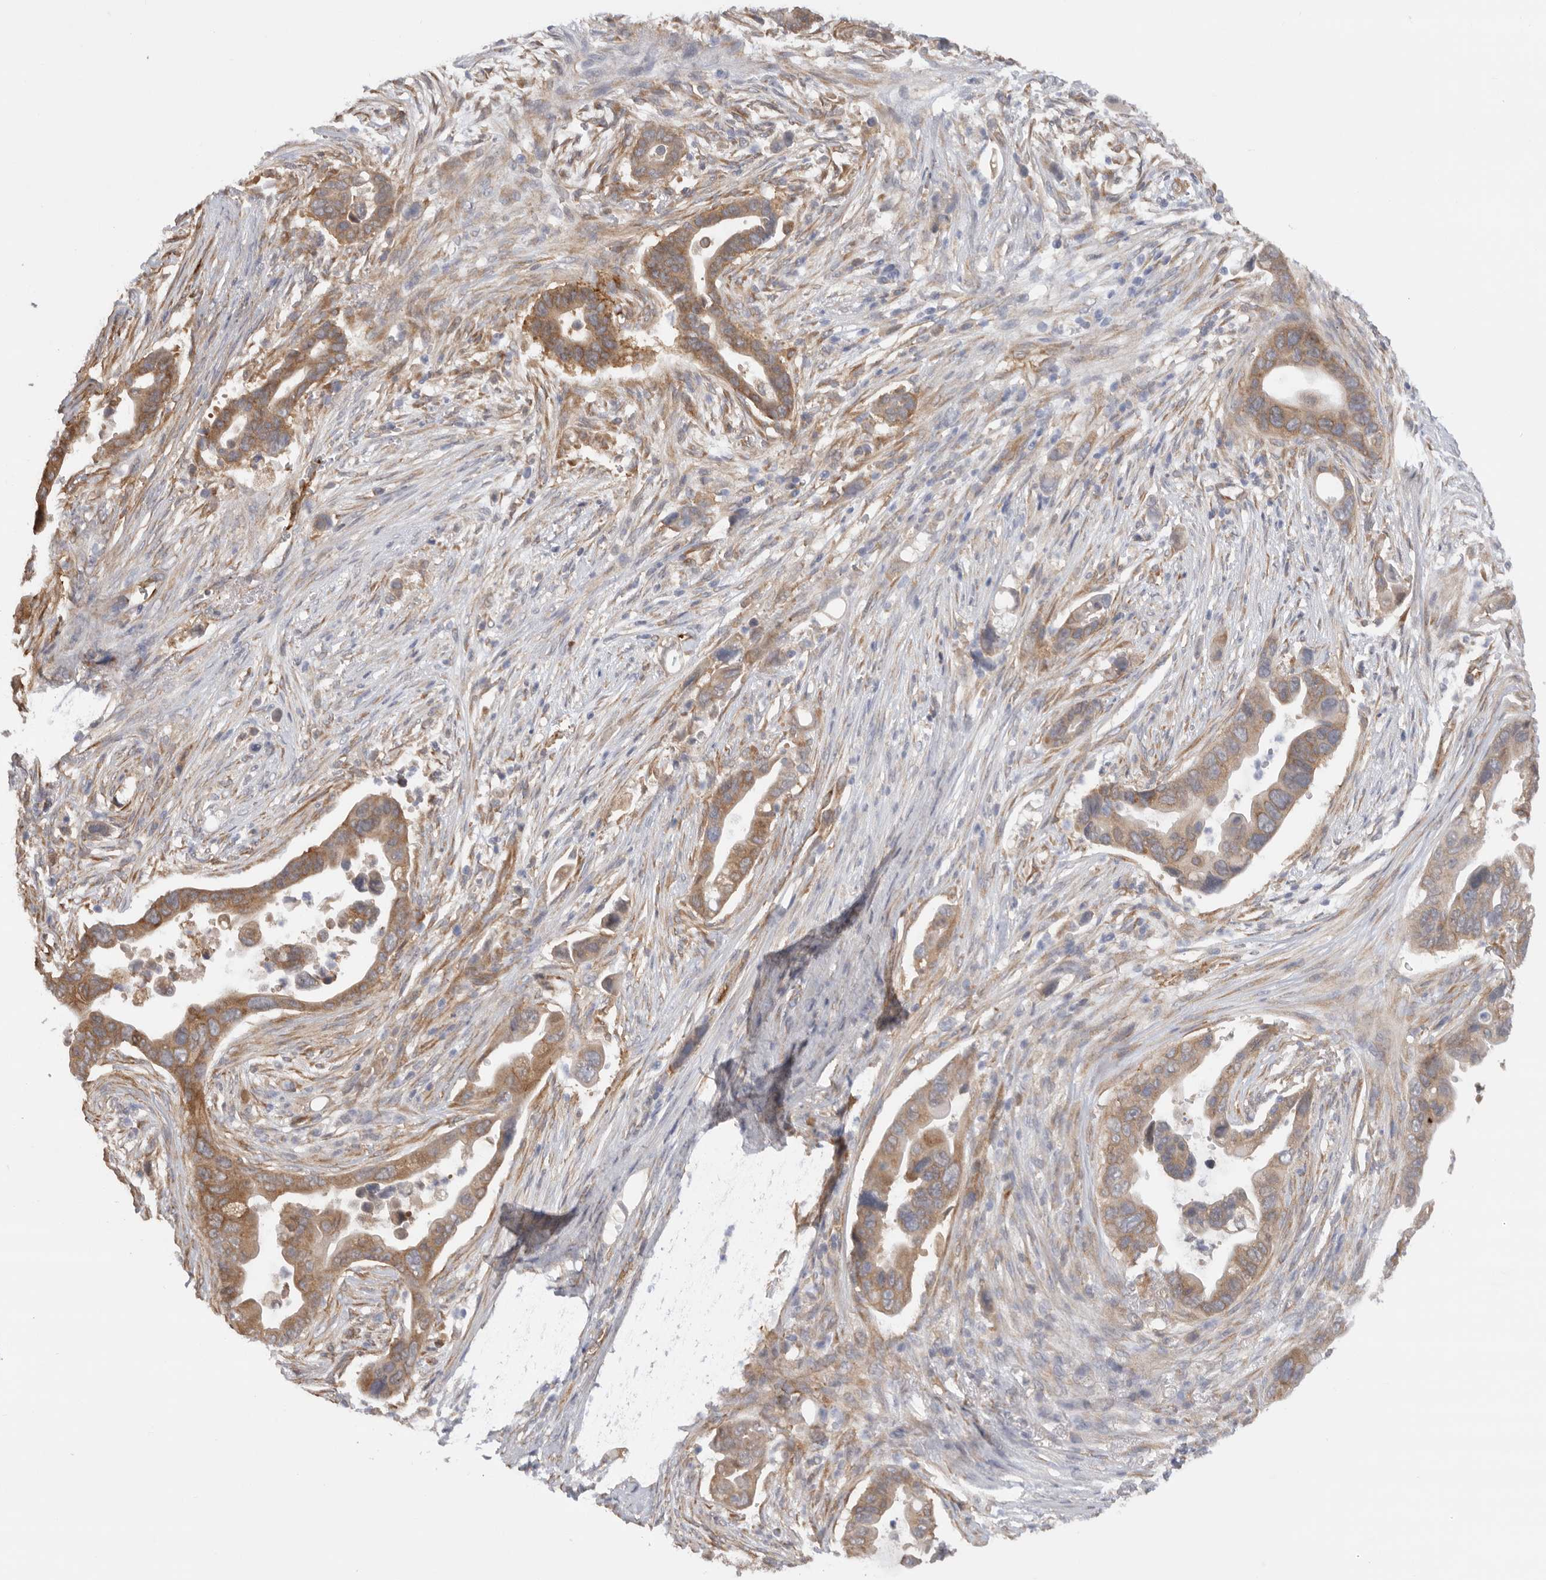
{"staining": {"intensity": "moderate", "quantity": ">75%", "location": "cytoplasmic/membranous"}, "tissue": "pancreatic cancer", "cell_type": "Tumor cells", "image_type": "cancer", "snomed": [{"axis": "morphology", "description": "Adenocarcinoma, NOS"}, {"axis": "topography", "description": "Pancreas"}], "caption": "IHC (DAB) staining of human pancreatic cancer (adenocarcinoma) demonstrates moderate cytoplasmic/membranous protein positivity in approximately >75% of tumor cells. Immunohistochemistry (ihc) stains the protein of interest in brown and the nuclei are stained blue.", "gene": "CDC42BPB", "patient": {"sex": "female", "age": 72}}